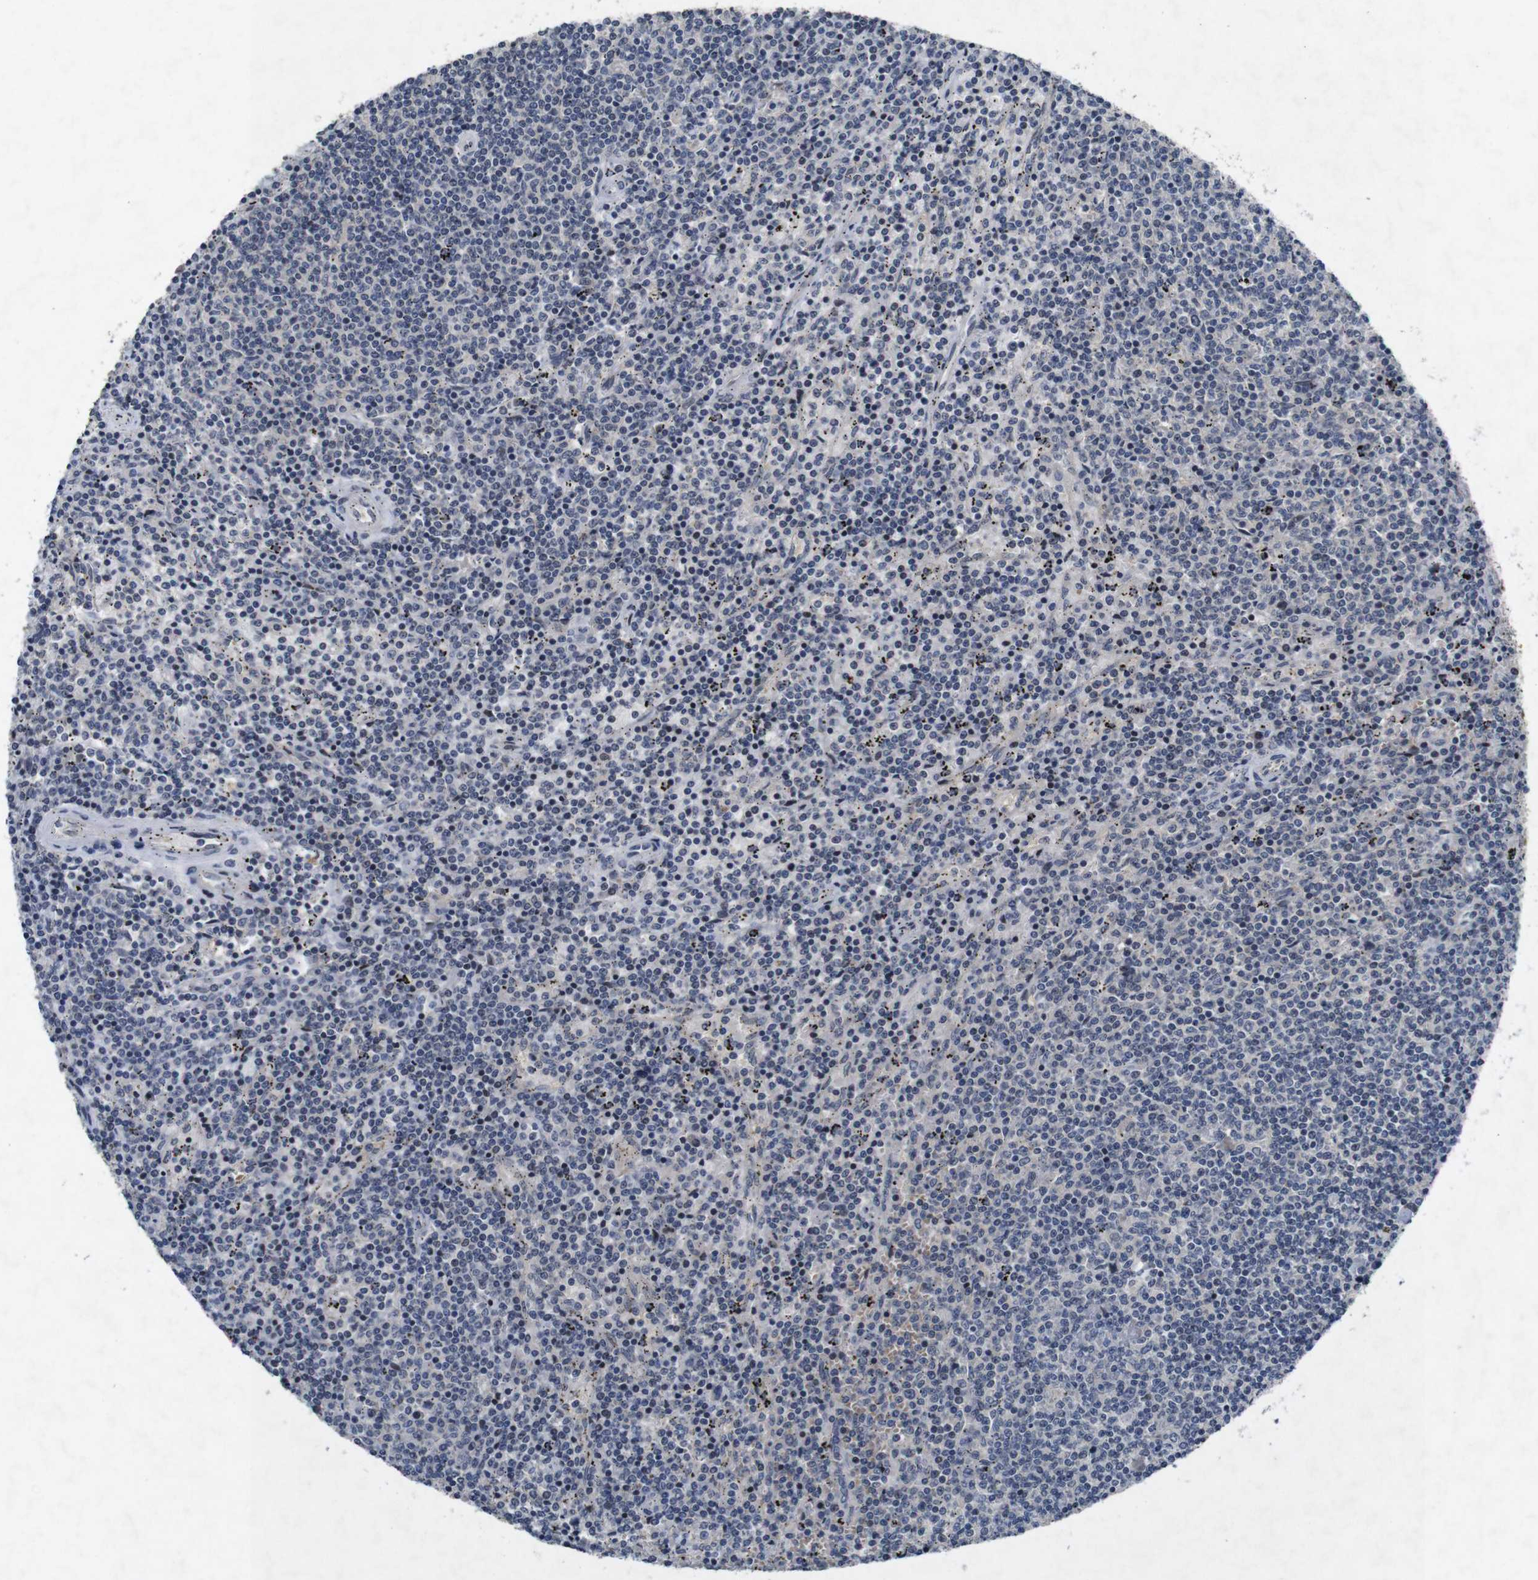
{"staining": {"intensity": "negative", "quantity": "none", "location": "none"}, "tissue": "lymphoma", "cell_type": "Tumor cells", "image_type": "cancer", "snomed": [{"axis": "morphology", "description": "Malignant lymphoma, non-Hodgkin's type, Low grade"}, {"axis": "topography", "description": "Spleen"}], "caption": "High magnification brightfield microscopy of lymphoma stained with DAB (brown) and counterstained with hematoxylin (blue): tumor cells show no significant staining.", "gene": "AKT3", "patient": {"sex": "female", "age": 50}}